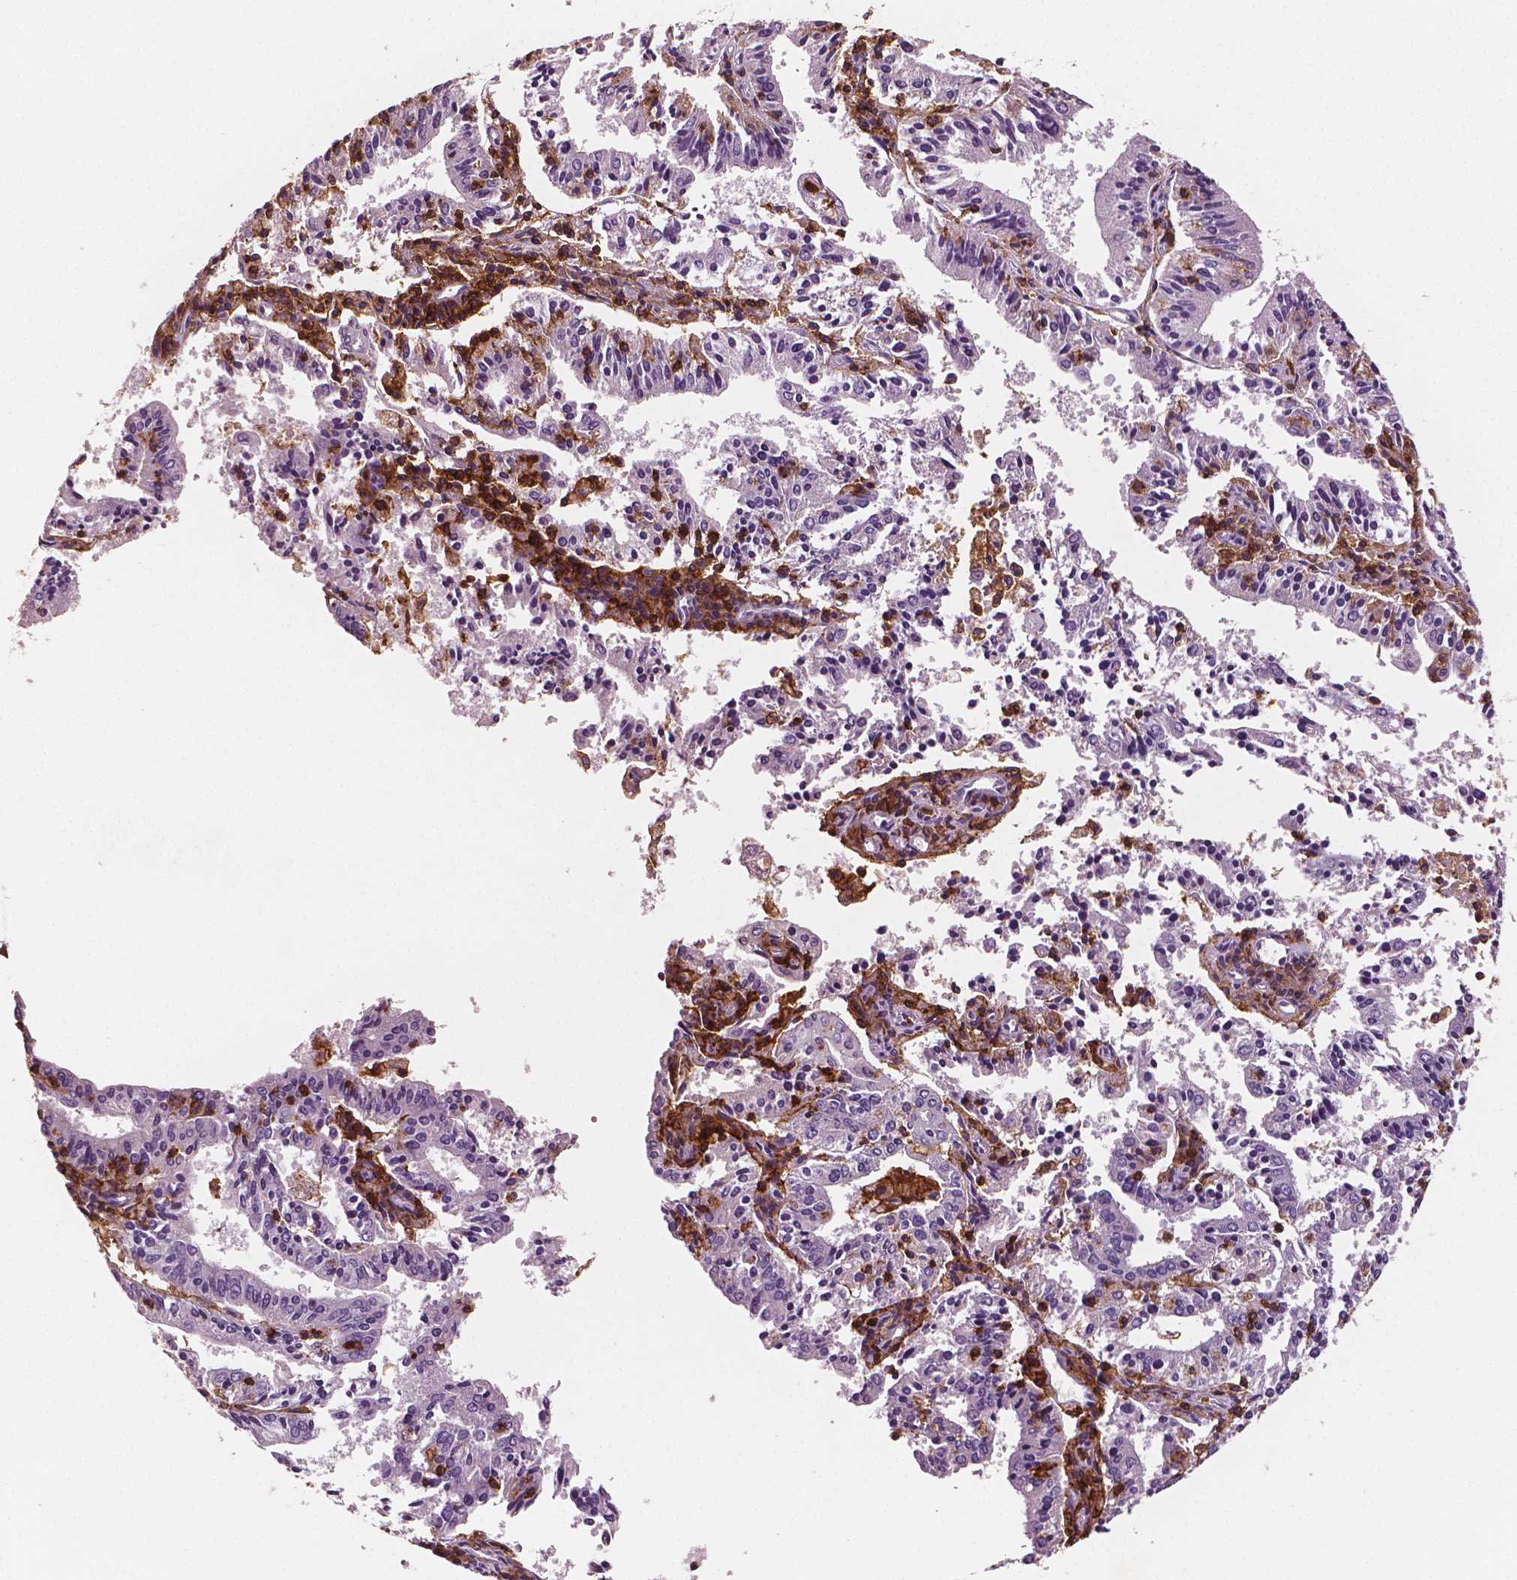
{"staining": {"intensity": "negative", "quantity": "none", "location": "none"}, "tissue": "endometrial cancer", "cell_type": "Tumor cells", "image_type": "cancer", "snomed": [{"axis": "morphology", "description": "Adenocarcinoma, NOS"}, {"axis": "topography", "description": "Endometrium"}], "caption": "This histopathology image is of adenocarcinoma (endometrial) stained with immunohistochemistry (IHC) to label a protein in brown with the nuclei are counter-stained blue. There is no staining in tumor cells.", "gene": "PTPRC", "patient": {"sex": "female", "age": 82}}